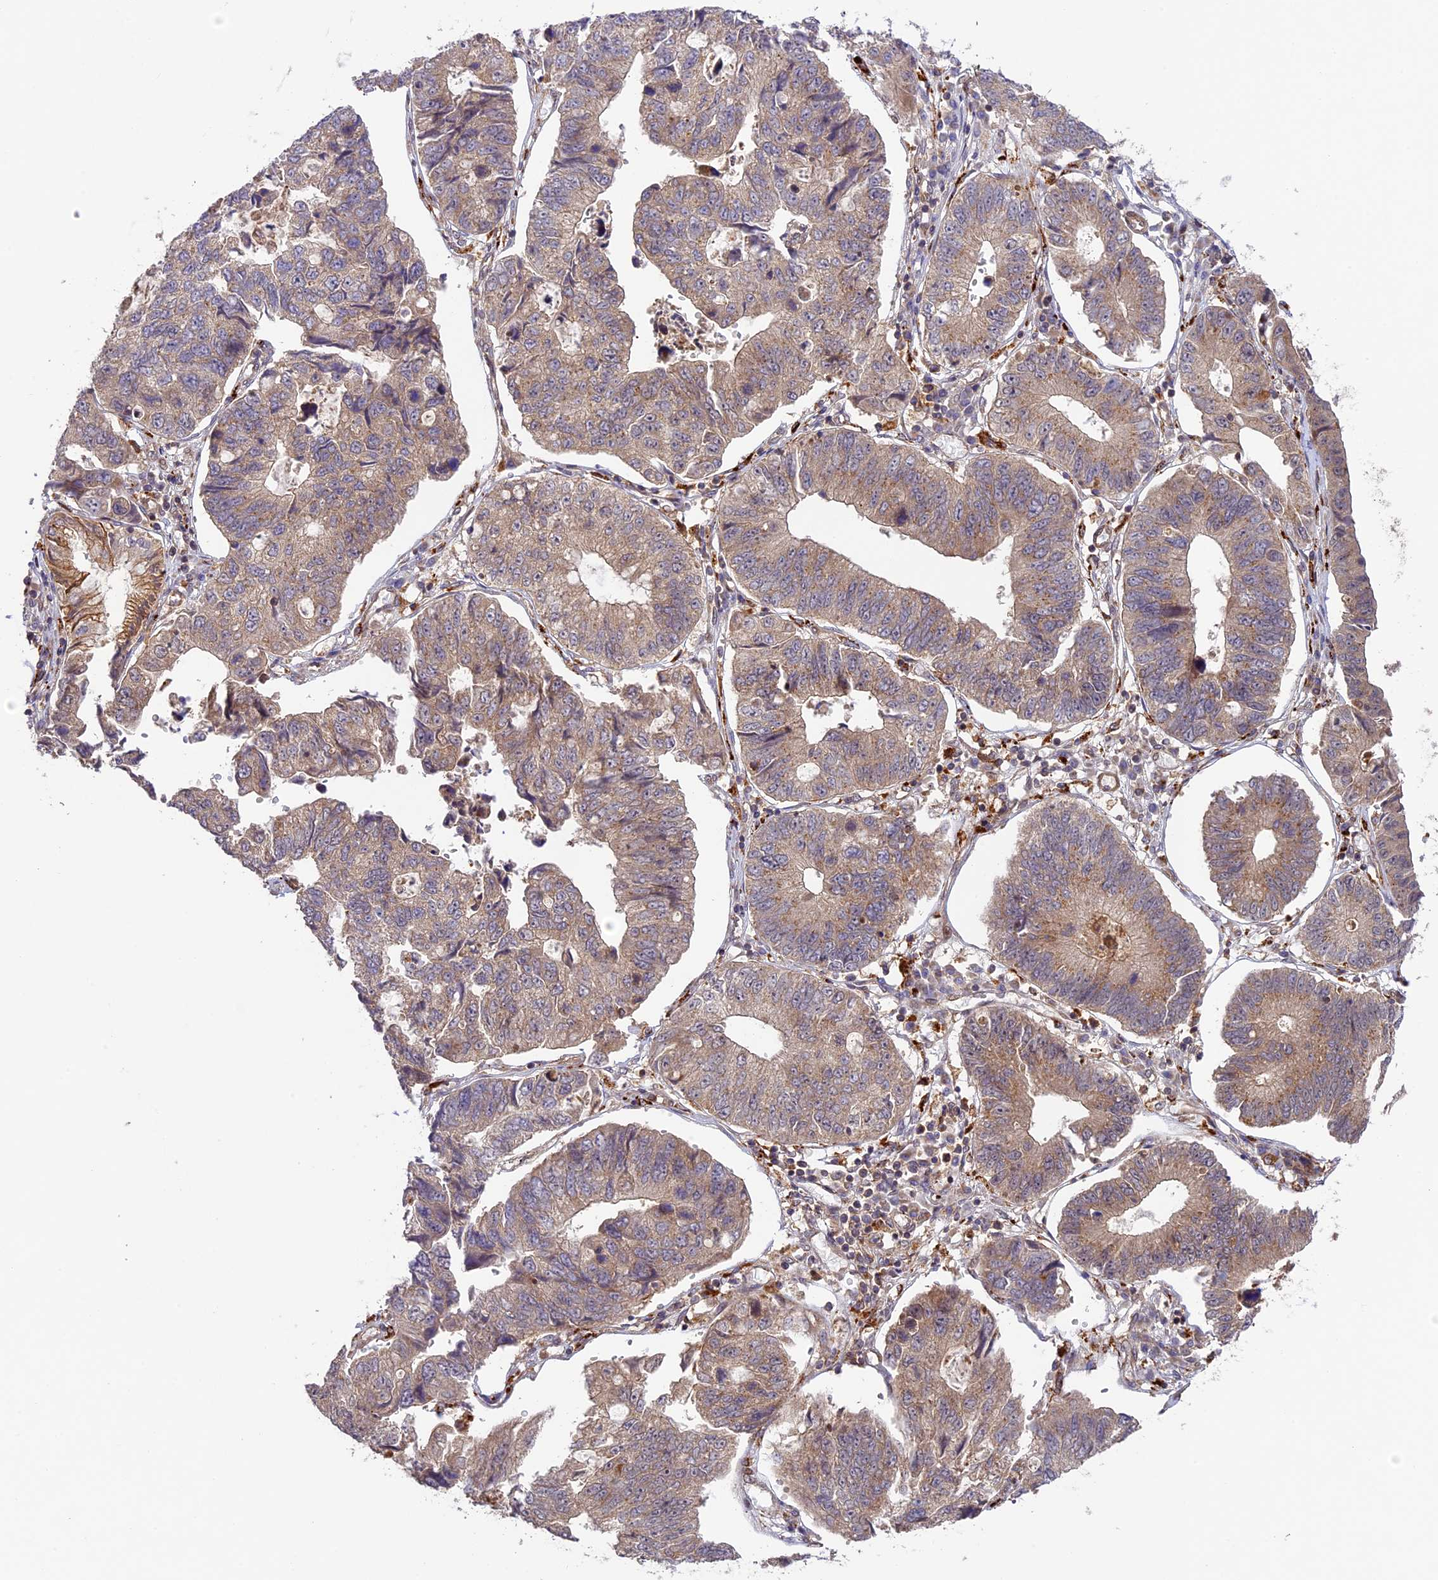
{"staining": {"intensity": "moderate", "quantity": "<25%", "location": "cytoplasmic/membranous"}, "tissue": "stomach cancer", "cell_type": "Tumor cells", "image_type": "cancer", "snomed": [{"axis": "morphology", "description": "Adenocarcinoma, NOS"}, {"axis": "topography", "description": "Stomach"}], "caption": "Stomach cancer (adenocarcinoma) tissue reveals moderate cytoplasmic/membranous staining in approximately <25% of tumor cells, visualized by immunohistochemistry.", "gene": "DGKH", "patient": {"sex": "male", "age": 59}}